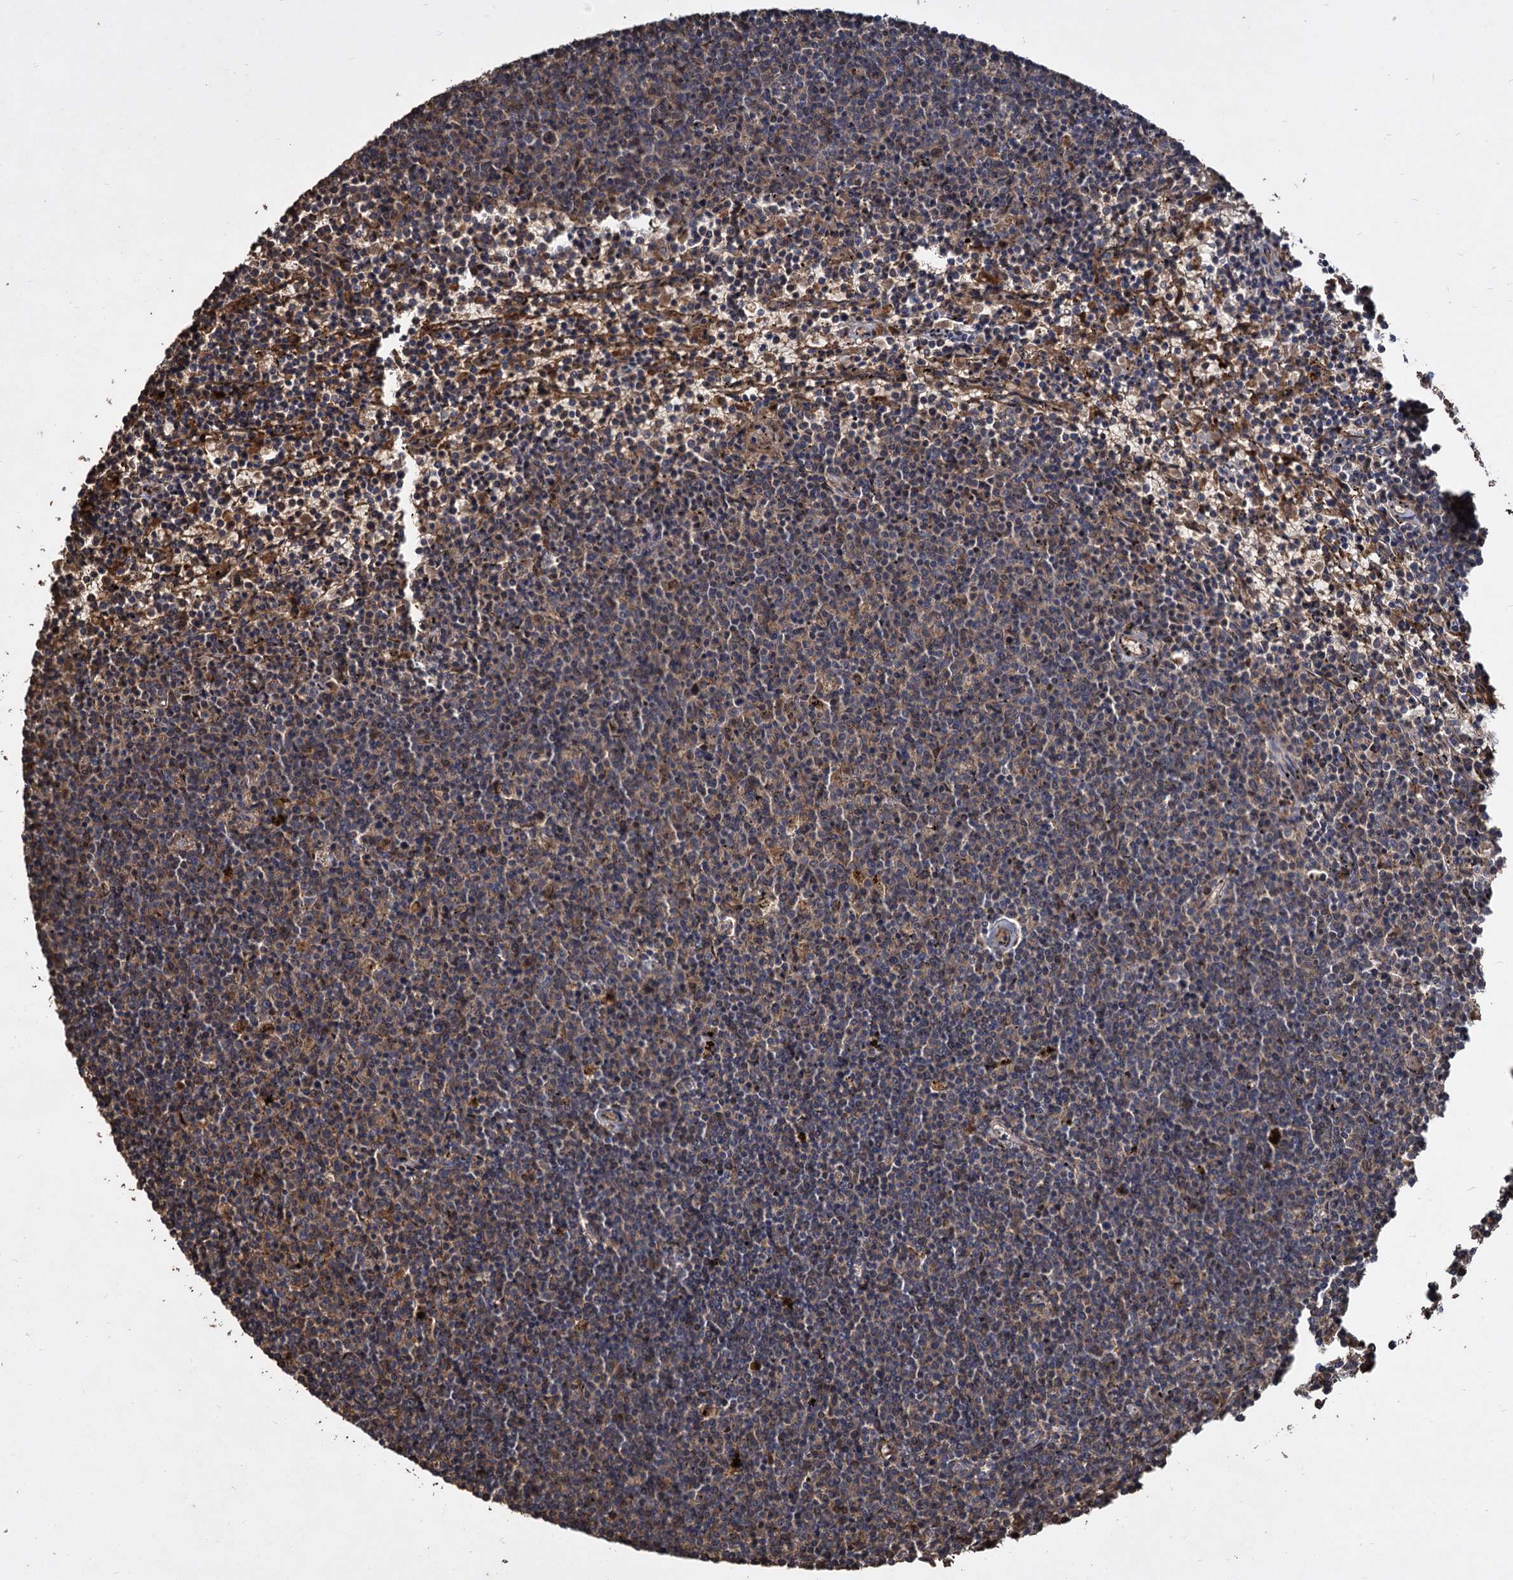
{"staining": {"intensity": "weak", "quantity": "25%-75%", "location": "cytoplasmic/membranous"}, "tissue": "lymphoma", "cell_type": "Tumor cells", "image_type": "cancer", "snomed": [{"axis": "morphology", "description": "Malignant lymphoma, non-Hodgkin's type, Low grade"}, {"axis": "topography", "description": "Spleen"}], "caption": "Immunohistochemical staining of human malignant lymphoma, non-Hodgkin's type (low-grade) demonstrates low levels of weak cytoplasmic/membranous protein expression in about 25%-75% of tumor cells.", "gene": "GCLC", "patient": {"sex": "female", "age": 50}}